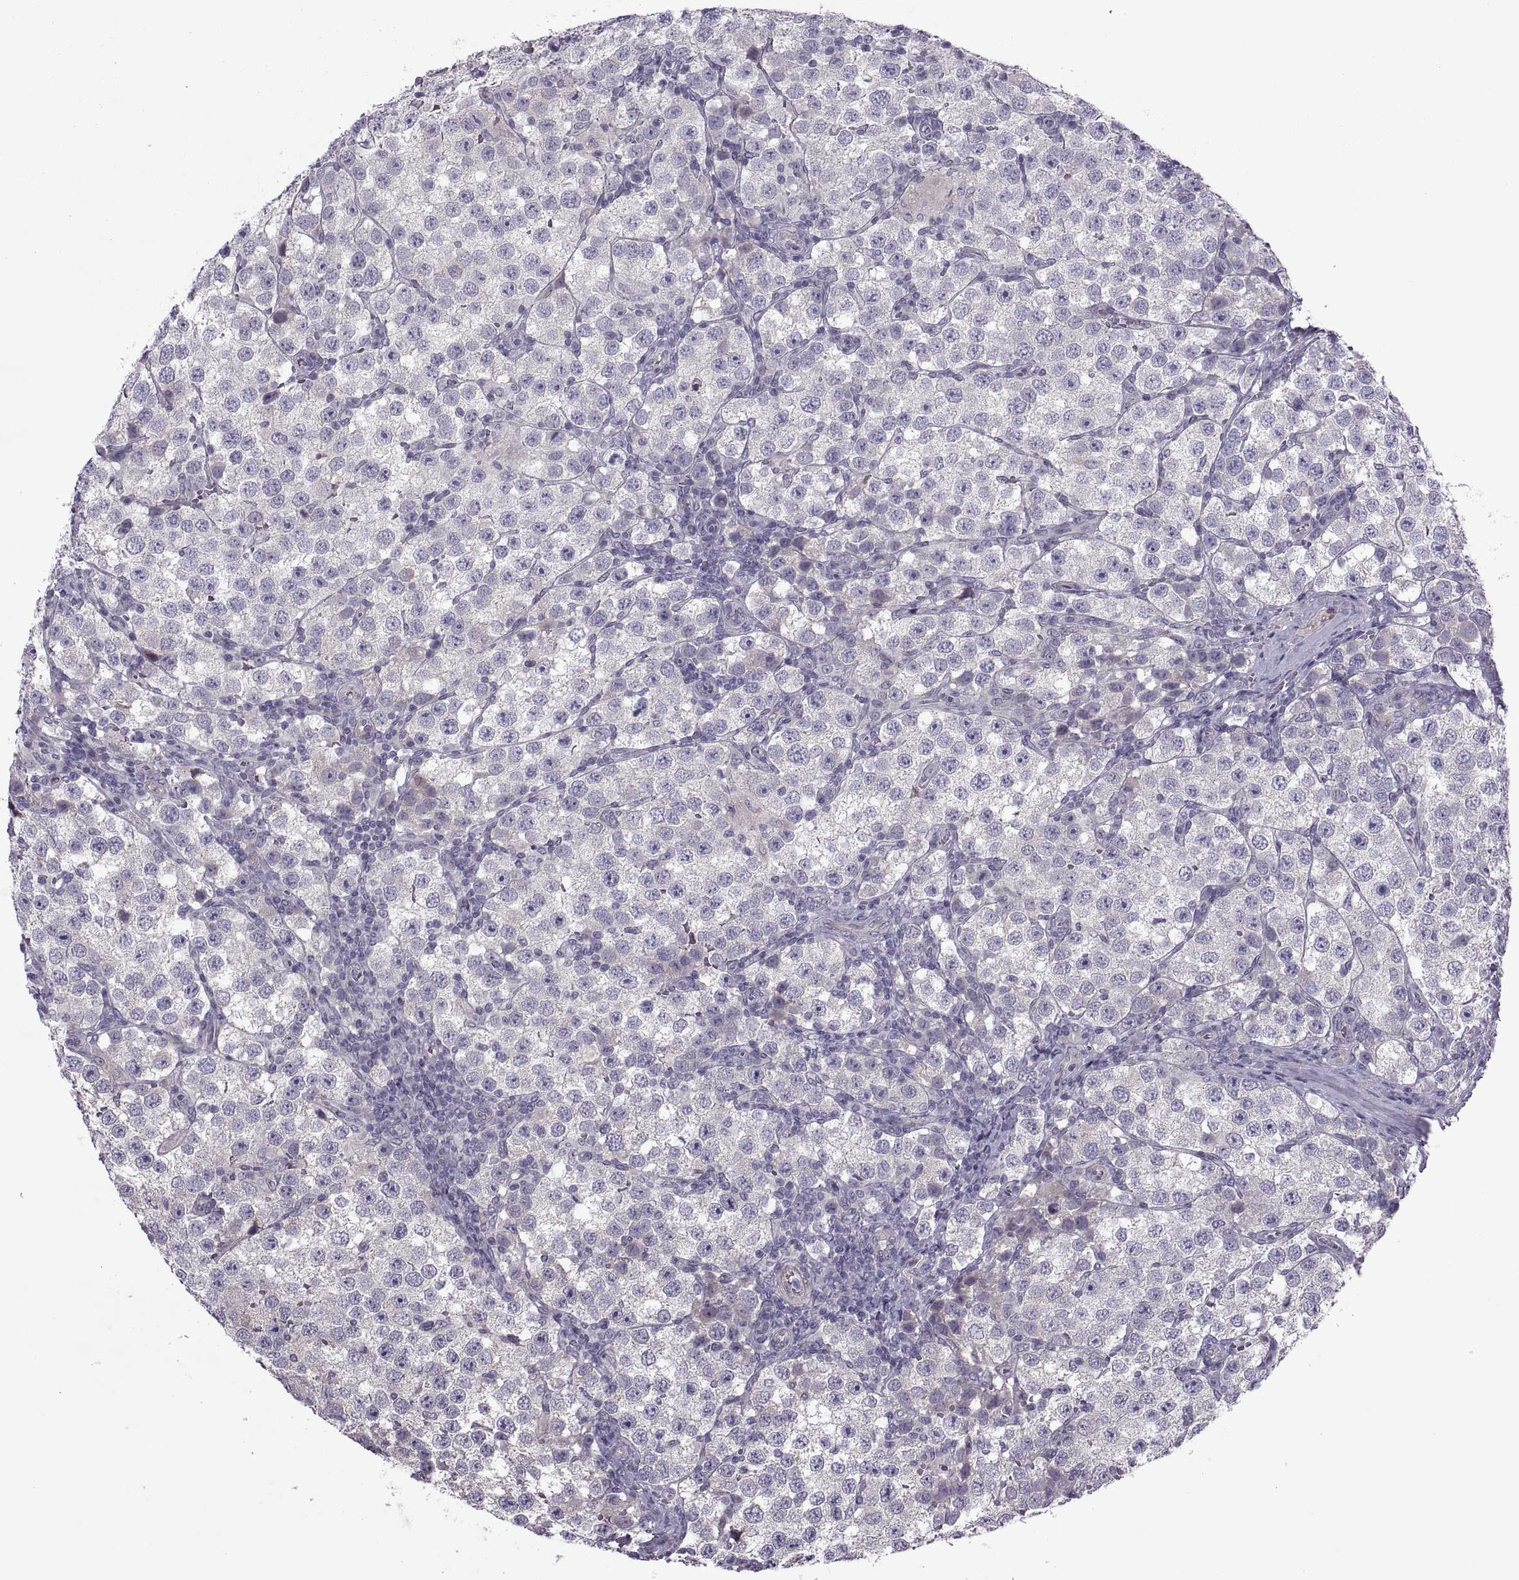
{"staining": {"intensity": "negative", "quantity": "none", "location": "none"}, "tissue": "testis cancer", "cell_type": "Tumor cells", "image_type": "cancer", "snomed": [{"axis": "morphology", "description": "Seminoma, NOS"}, {"axis": "topography", "description": "Testis"}], "caption": "DAB immunohistochemical staining of testis seminoma reveals no significant positivity in tumor cells. The staining is performed using DAB (3,3'-diaminobenzidine) brown chromogen with nuclei counter-stained in using hematoxylin.", "gene": "ODF3", "patient": {"sex": "male", "age": 37}}